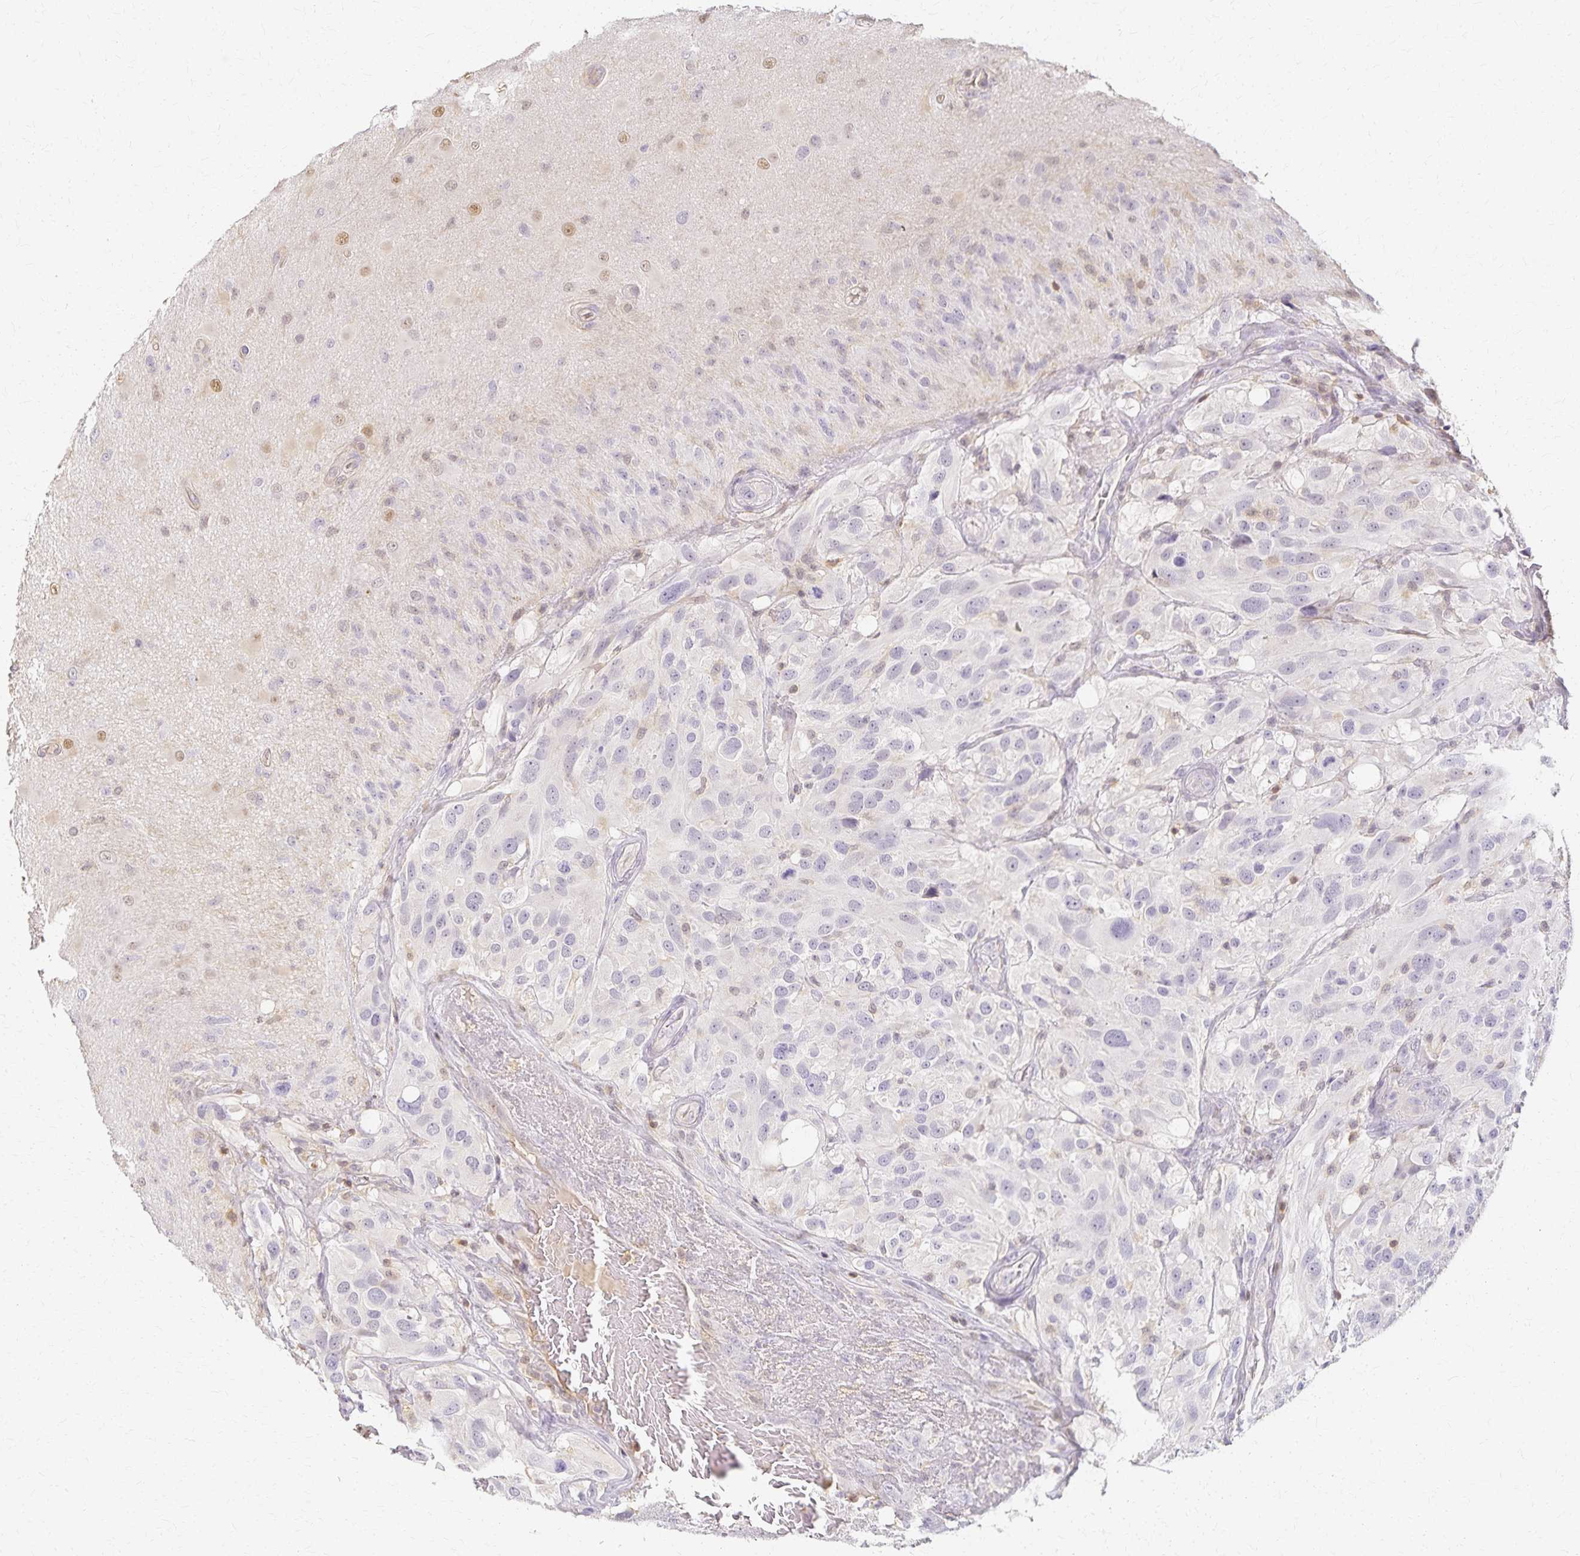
{"staining": {"intensity": "negative", "quantity": "none", "location": "none"}, "tissue": "glioma", "cell_type": "Tumor cells", "image_type": "cancer", "snomed": [{"axis": "morphology", "description": "Glioma, malignant, High grade"}, {"axis": "topography", "description": "Brain"}], "caption": "The image shows no significant positivity in tumor cells of malignant glioma (high-grade). (DAB immunohistochemistry, high magnification).", "gene": "AZGP1", "patient": {"sex": "male", "age": 53}}